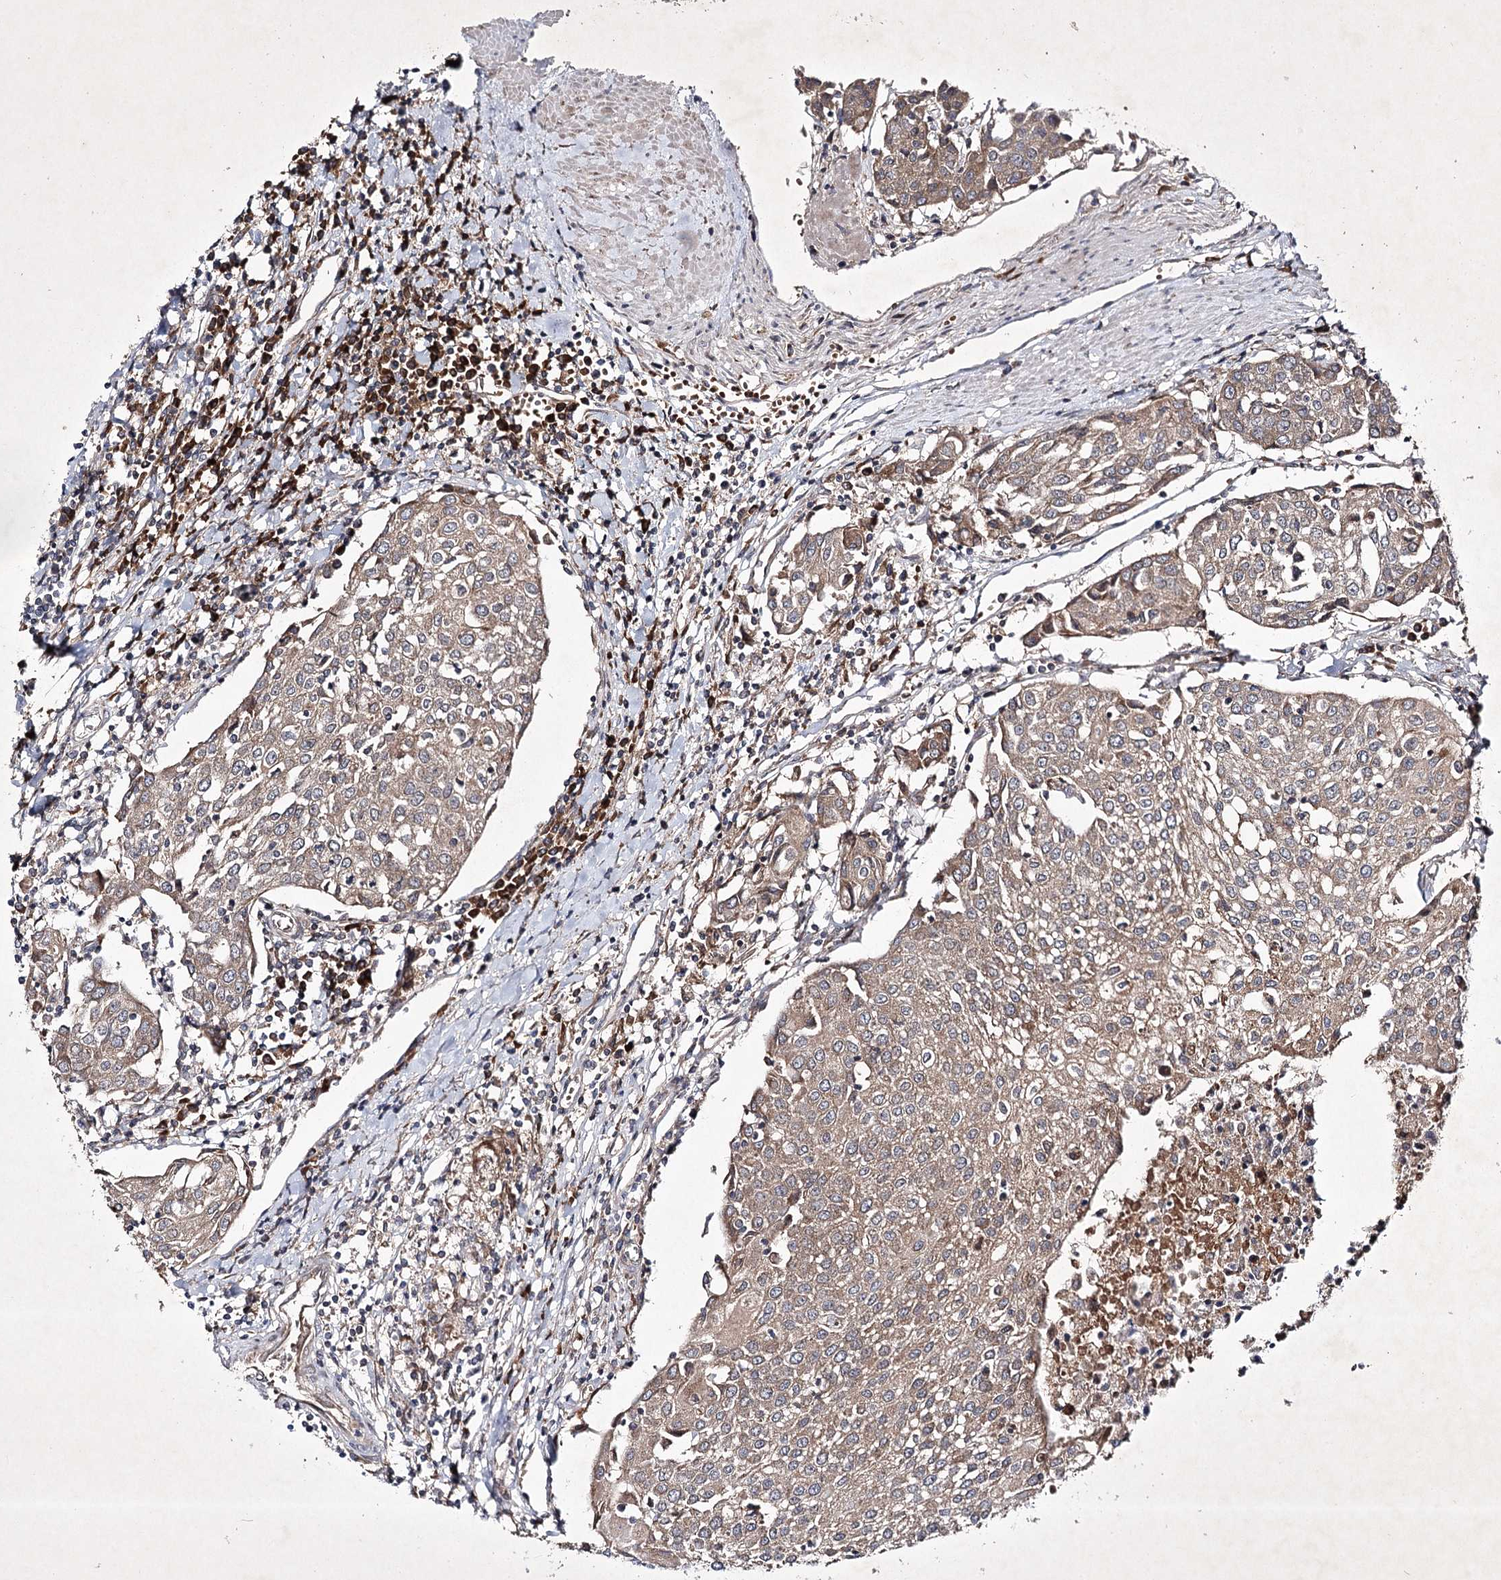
{"staining": {"intensity": "moderate", "quantity": ">75%", "location": "cytoplasmic/membranous"}, "tissue": "urothelial cancer", "cell_type": "Tumor cells", "image_type": "cancer", "snomed": [{"axis": "morphology", "description": "Urothelial carcinoma, High grade"}, {"axis": "topography", "description": "Urinary bladder"}], "caption": "Moderate cytoplasmic/membranous staining for a protein is identified in about >75% of tumor cells of urothelial cancer using IHC.", "gene": "ALG9", "patient": {"sex": "female", "age": 85}}